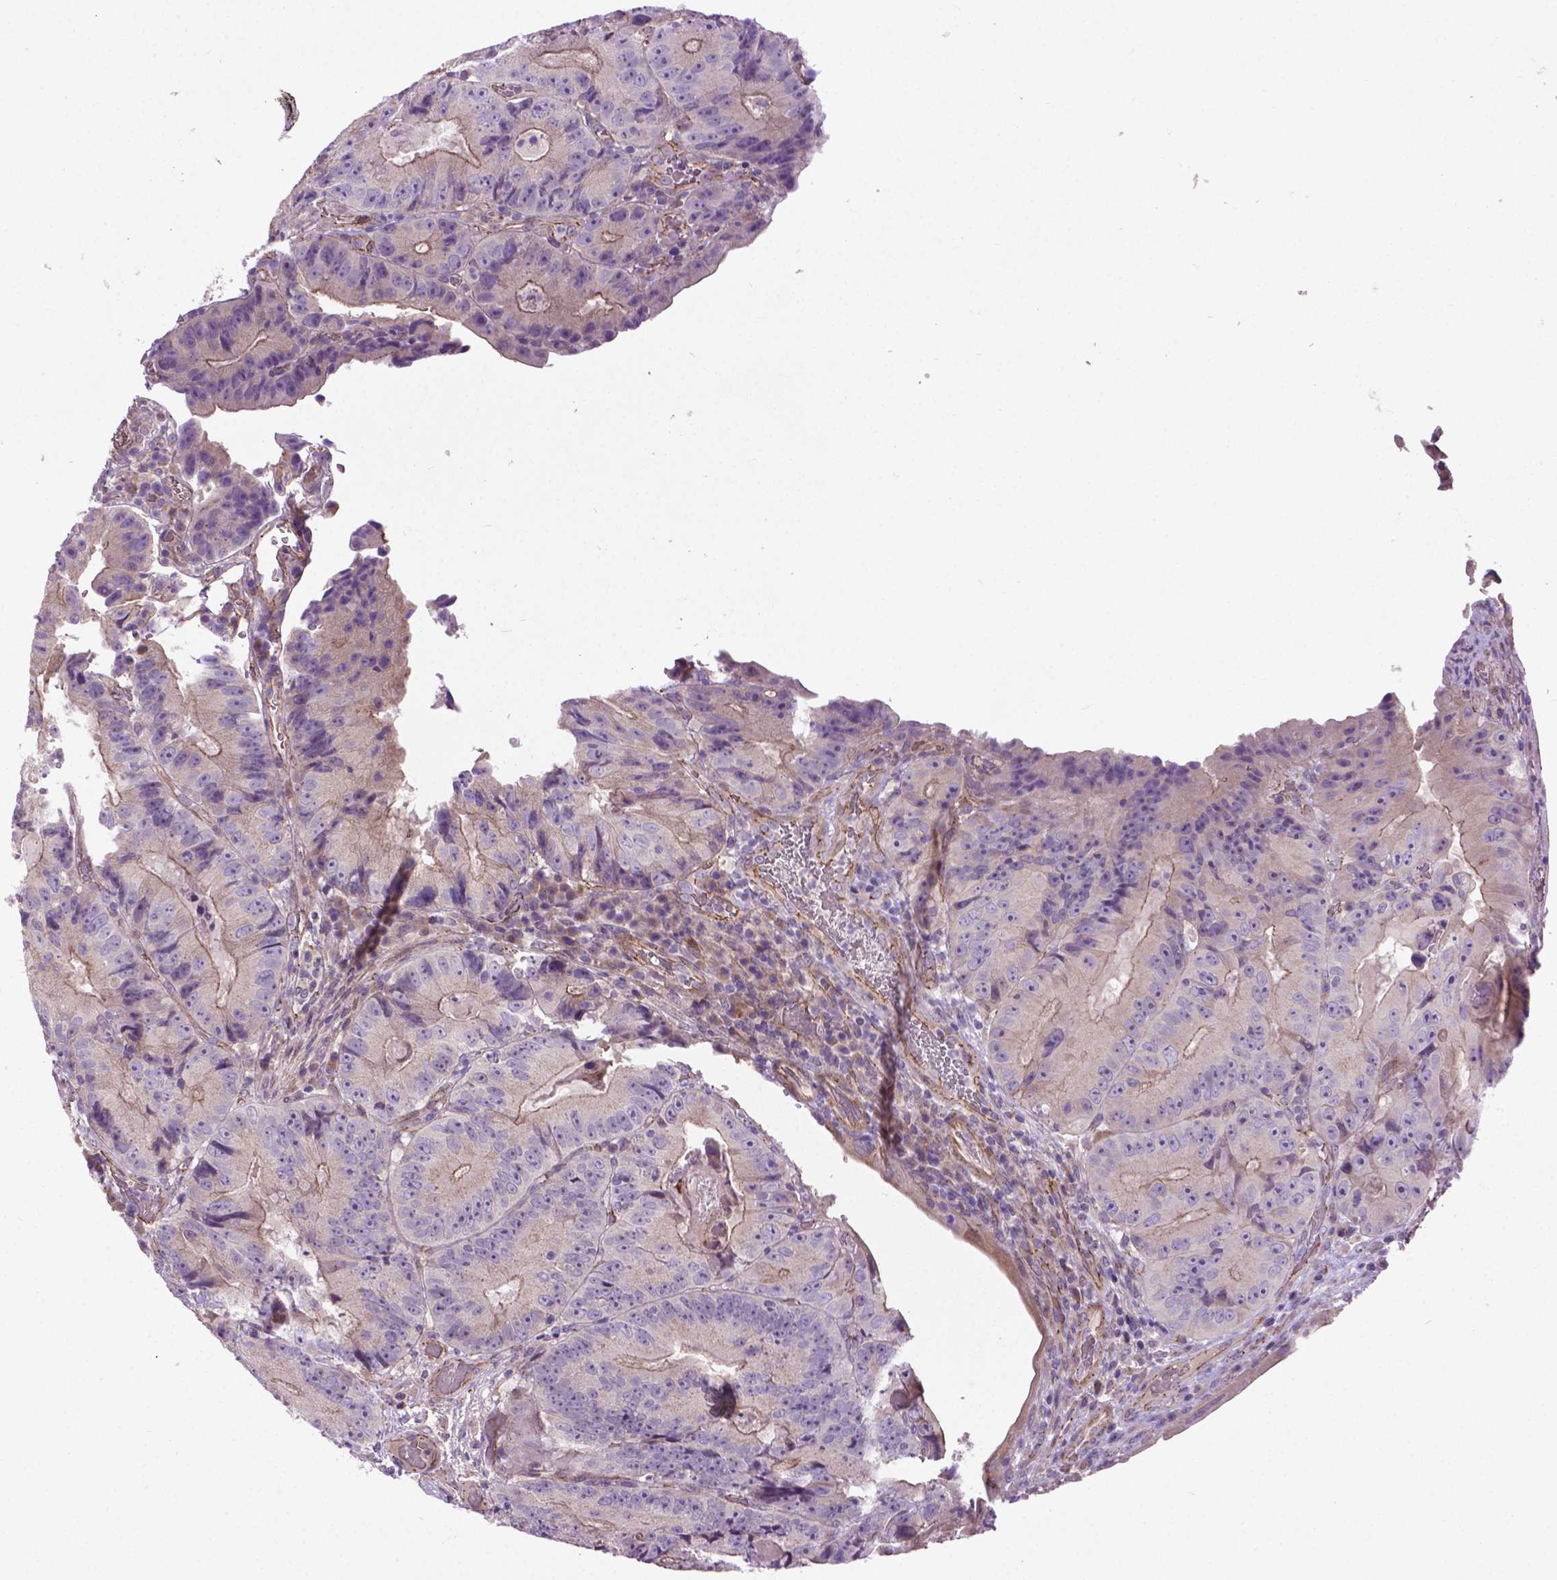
{"staining": {"intensity": "weak", "quantity": "<25%", "location": "cytoplasmic/membranous"}, "tissue": "colorectal cancer", "cell_type": "Tumor cells", "image_type": "cancer", "snomed": [{"axis": "morphology", "description": "Adenocarcinoma, NOS"}, {"axis": "topography", "description": "Colon"}], "caption": "Immunohistochemical staining of colorectal cancer (adenocarcinoma) displays no significant staining in tumor cells.", "gene": "CCER2", "patient": {"sex": "female", "age": 86}}